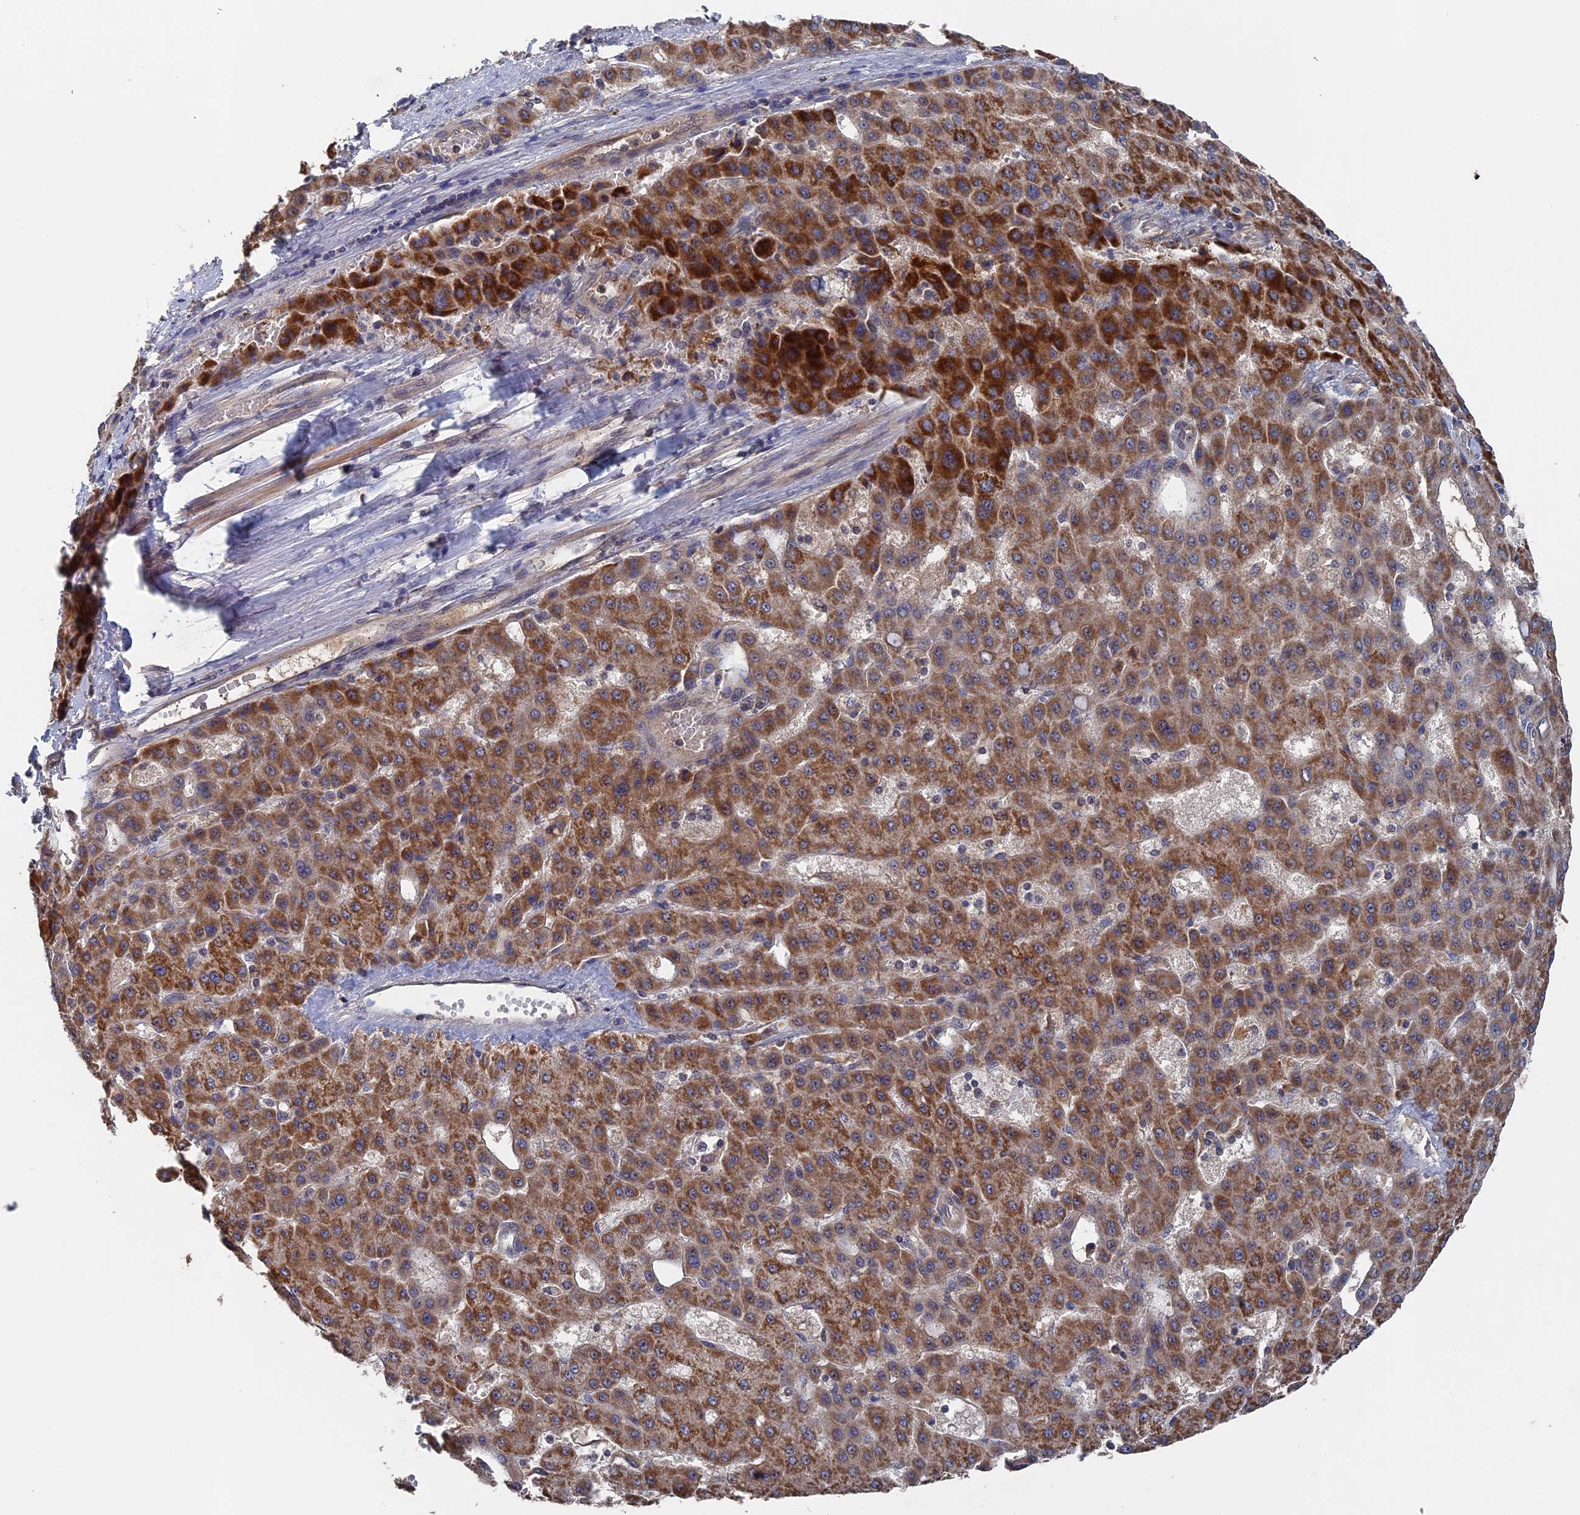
{"staining": {"intensity": "moderate", "quantity": "25%-75%", "location": "cytoplasmic/membranous"}, "tissue": "liver cancer", "cell_type": "Tumor cells", "image_type": "cancer", "snomed": [{"axis": "morphology", "description": "Carcinoma, Hepatocellular, NOS"}, {"axis": "topography", "description": "Liver"}], "caption": "DAB immunohistochemical staining of human liver cancer displays moderate cytoplasmic/membranous protein staining in approximately 25%-75% of tumor cells.", "gene": "RAB15", "patient": {"sex": "male", "age": 47}}